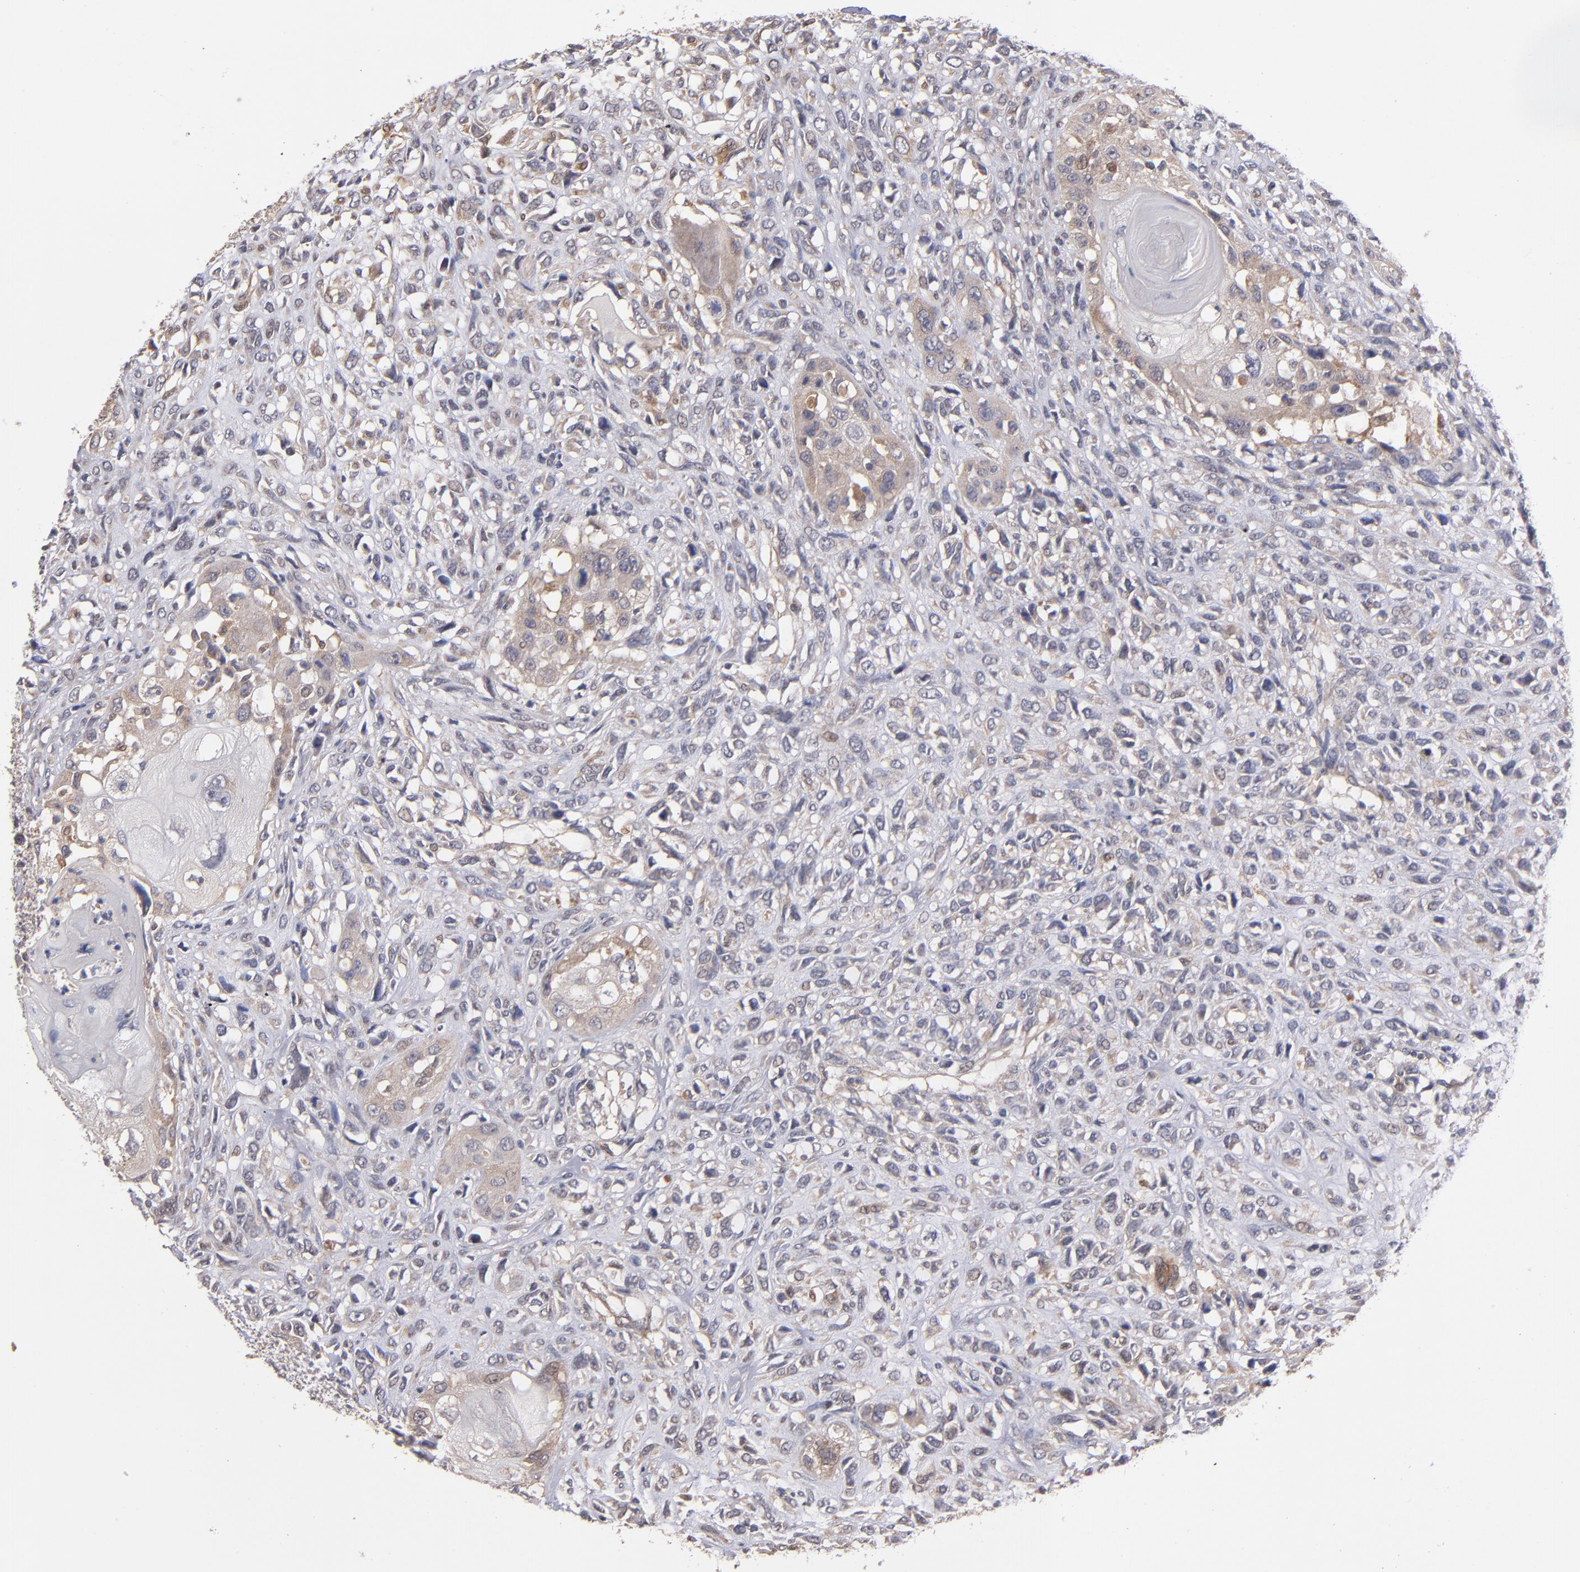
{"staining": {"intensity": "weak", "quantity": ">75%", "location": "cytoplasmic/membranous"}, "tissue": "head and neck cancer", "cell_type": "Tumor cells", "image_type": "cancer", "snomed": [{"axis": "morphology", "description": "Neoplasm, malignant, NOS"}, {"axis": "topography", "description": "Salivary gland"}, {"axis": "topography", "description": "Head-Neck"}], "caption": "Immunohistochemistry of head and neck cancer exhibits low levels of weak cytoplasmic/membranous positivity in about >75% of tumor cells. Nuclei are stained in blue.", "gene": "GMFG", "patient": {"sex": "male", "age": 43}}